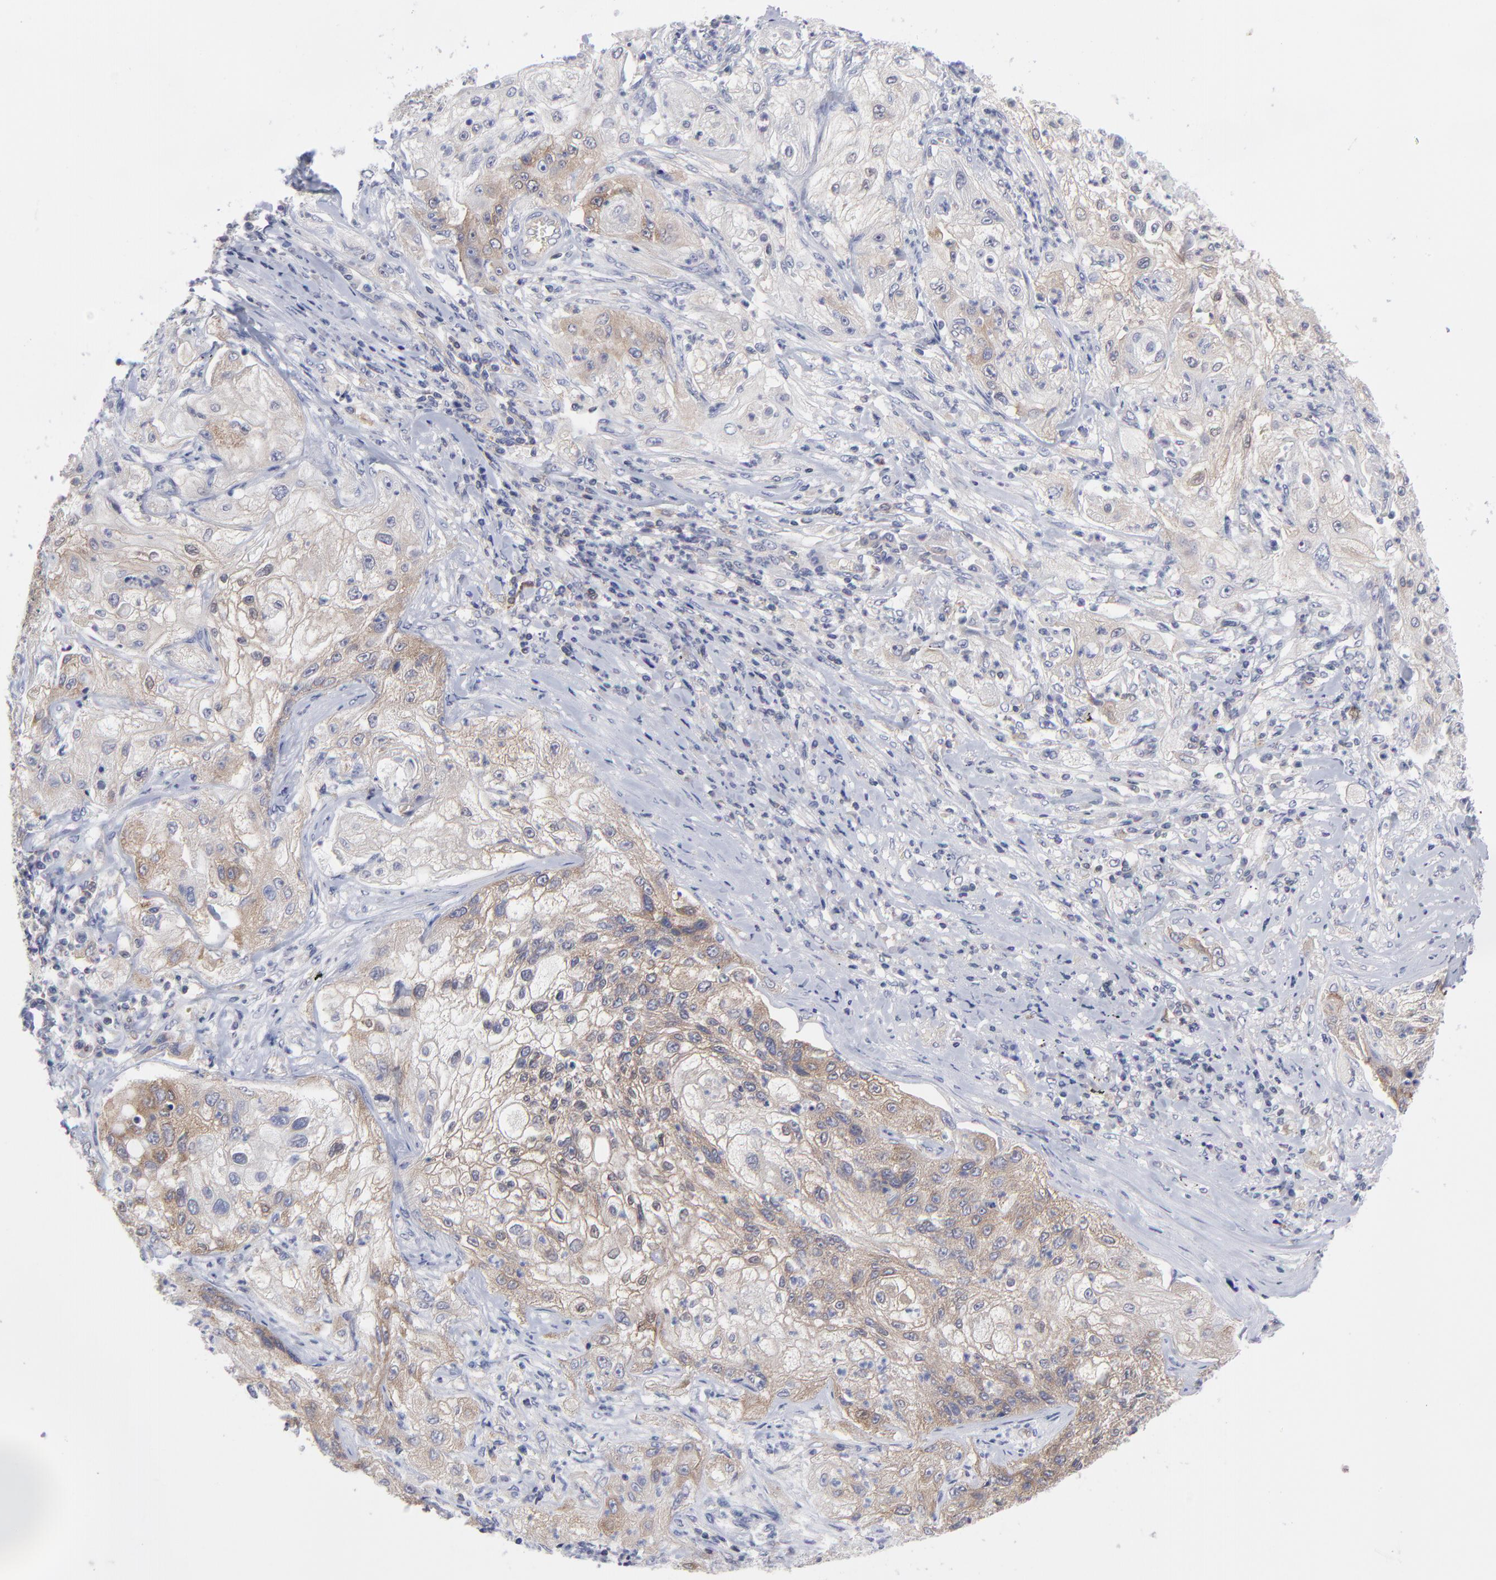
{"staining": {"intensity": "moderate", "quantity": "<25%", "location": "cytoplasmic/membranous"}, "tissue": "lung cancer", "cell_type": "Tumor cells", "image_type": "cancer", "snomed": [{"axis": "morphology", "description": "Inflammation, NOS"}, {"axis": "morphology", "description": "Squamous cell carcinoma, NOS"}, {"axis": "topography", "description": "Lymph node"}, {"axis": "topography", "description": "Soft tissue"}, {"axis": "topography", "description": "Lung"}], "caption": "Lung squamous cell carcinoma stained for a protein (brown) displays moderate cytoplasmic/membranous positive expression in approximately <25% of tumor cells.", "gene": "NFKBIA", "patient": {"sex": "male", "age": 66}}